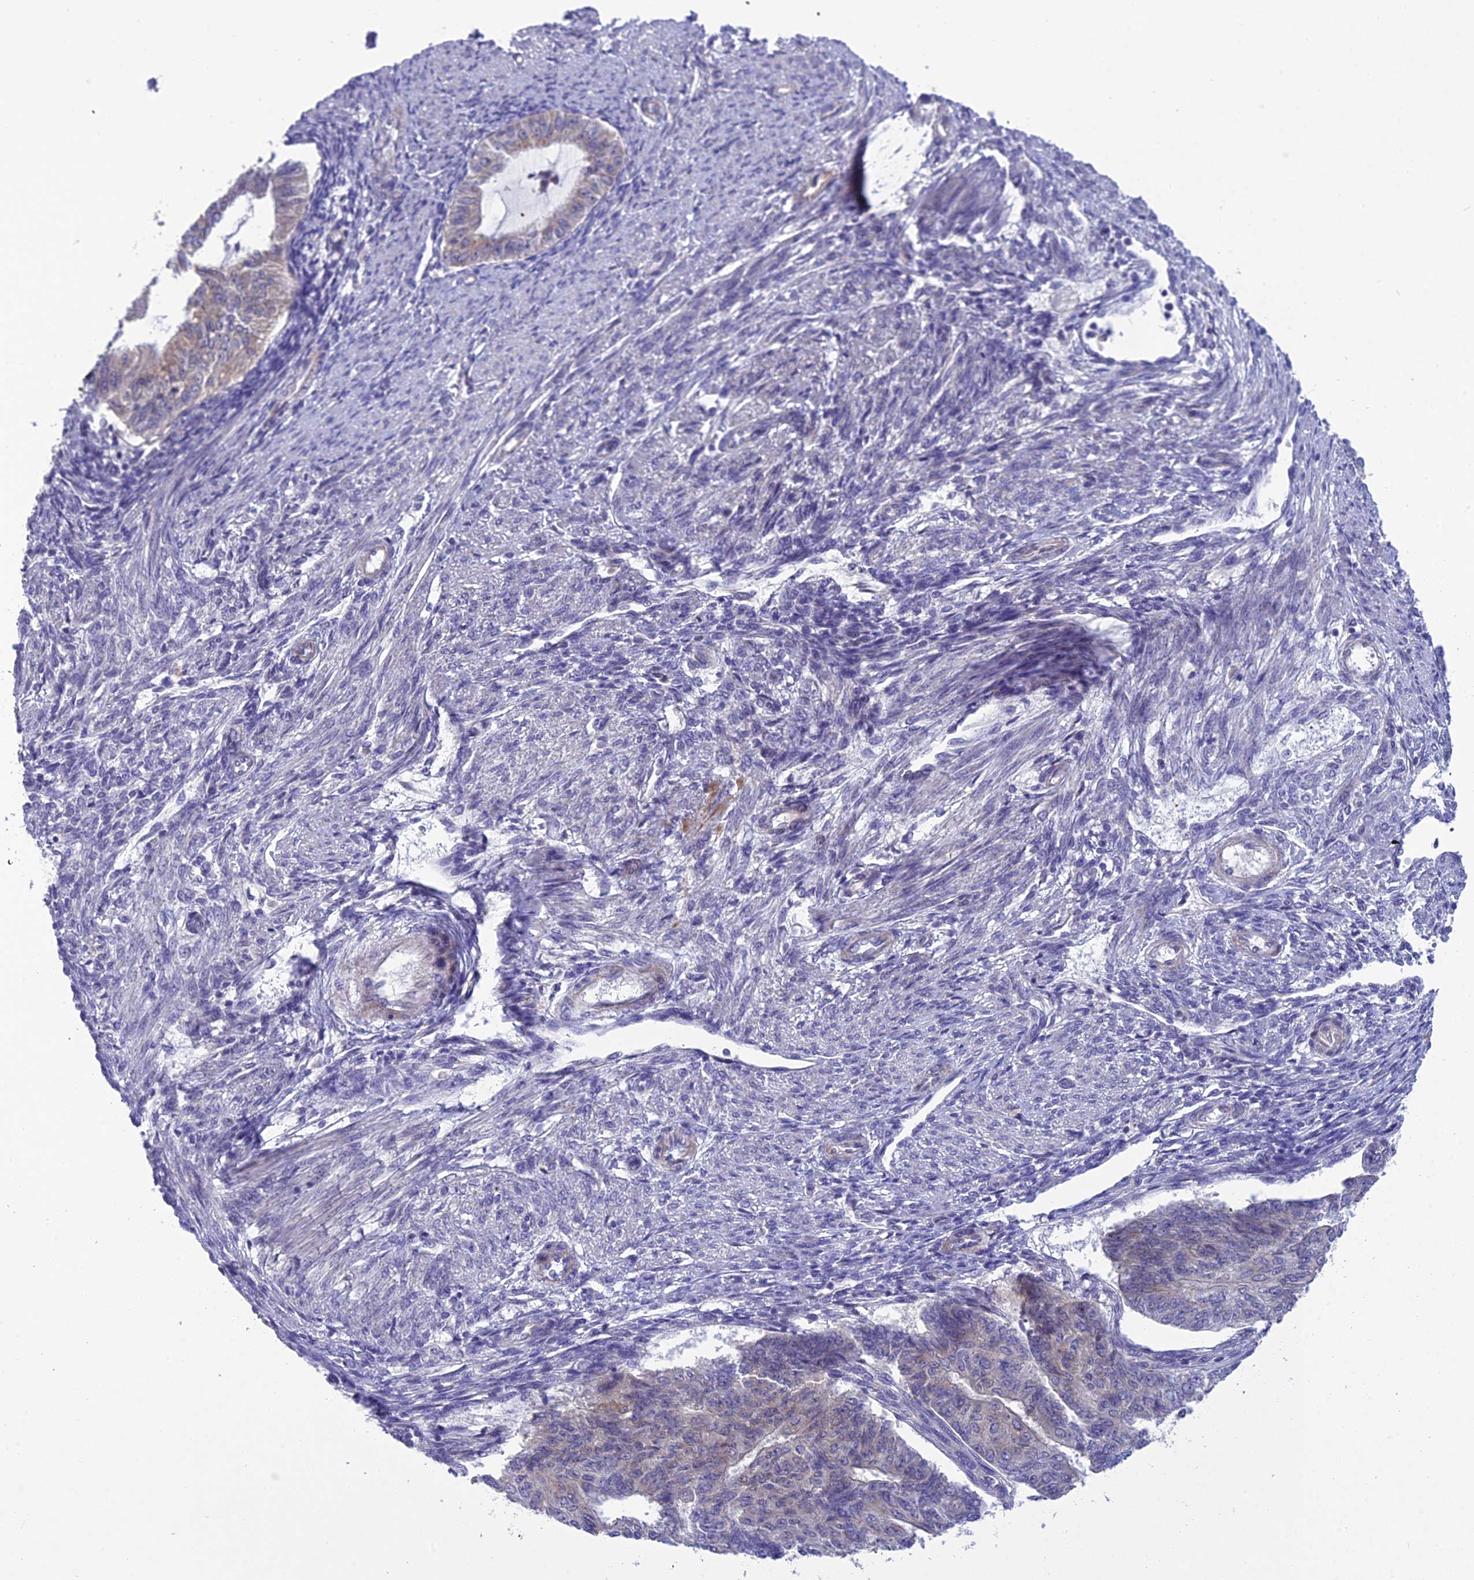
{"staining": {"intensity": "weak", "quantity": "<25%", "location": "cytoplasmic/membranous"}, "tissue": "endometrial cancer", "cell_type": "Tumor cells", "image_type": "cancer", "snomed": [{"axis": "morphology", "description": "Adenocarcinoma, NOS"}, {"axis": "topography", "description": "Endometrium"}], "caption": "An immunohistochemistry histopathology image of adenocarcinoma (endometrial) is shown. There is no staining in tumor cells of adenocarcinoma (endometrial).", "gene": "GOLPH3", "patient": {"sex": "female", "age": 32}}